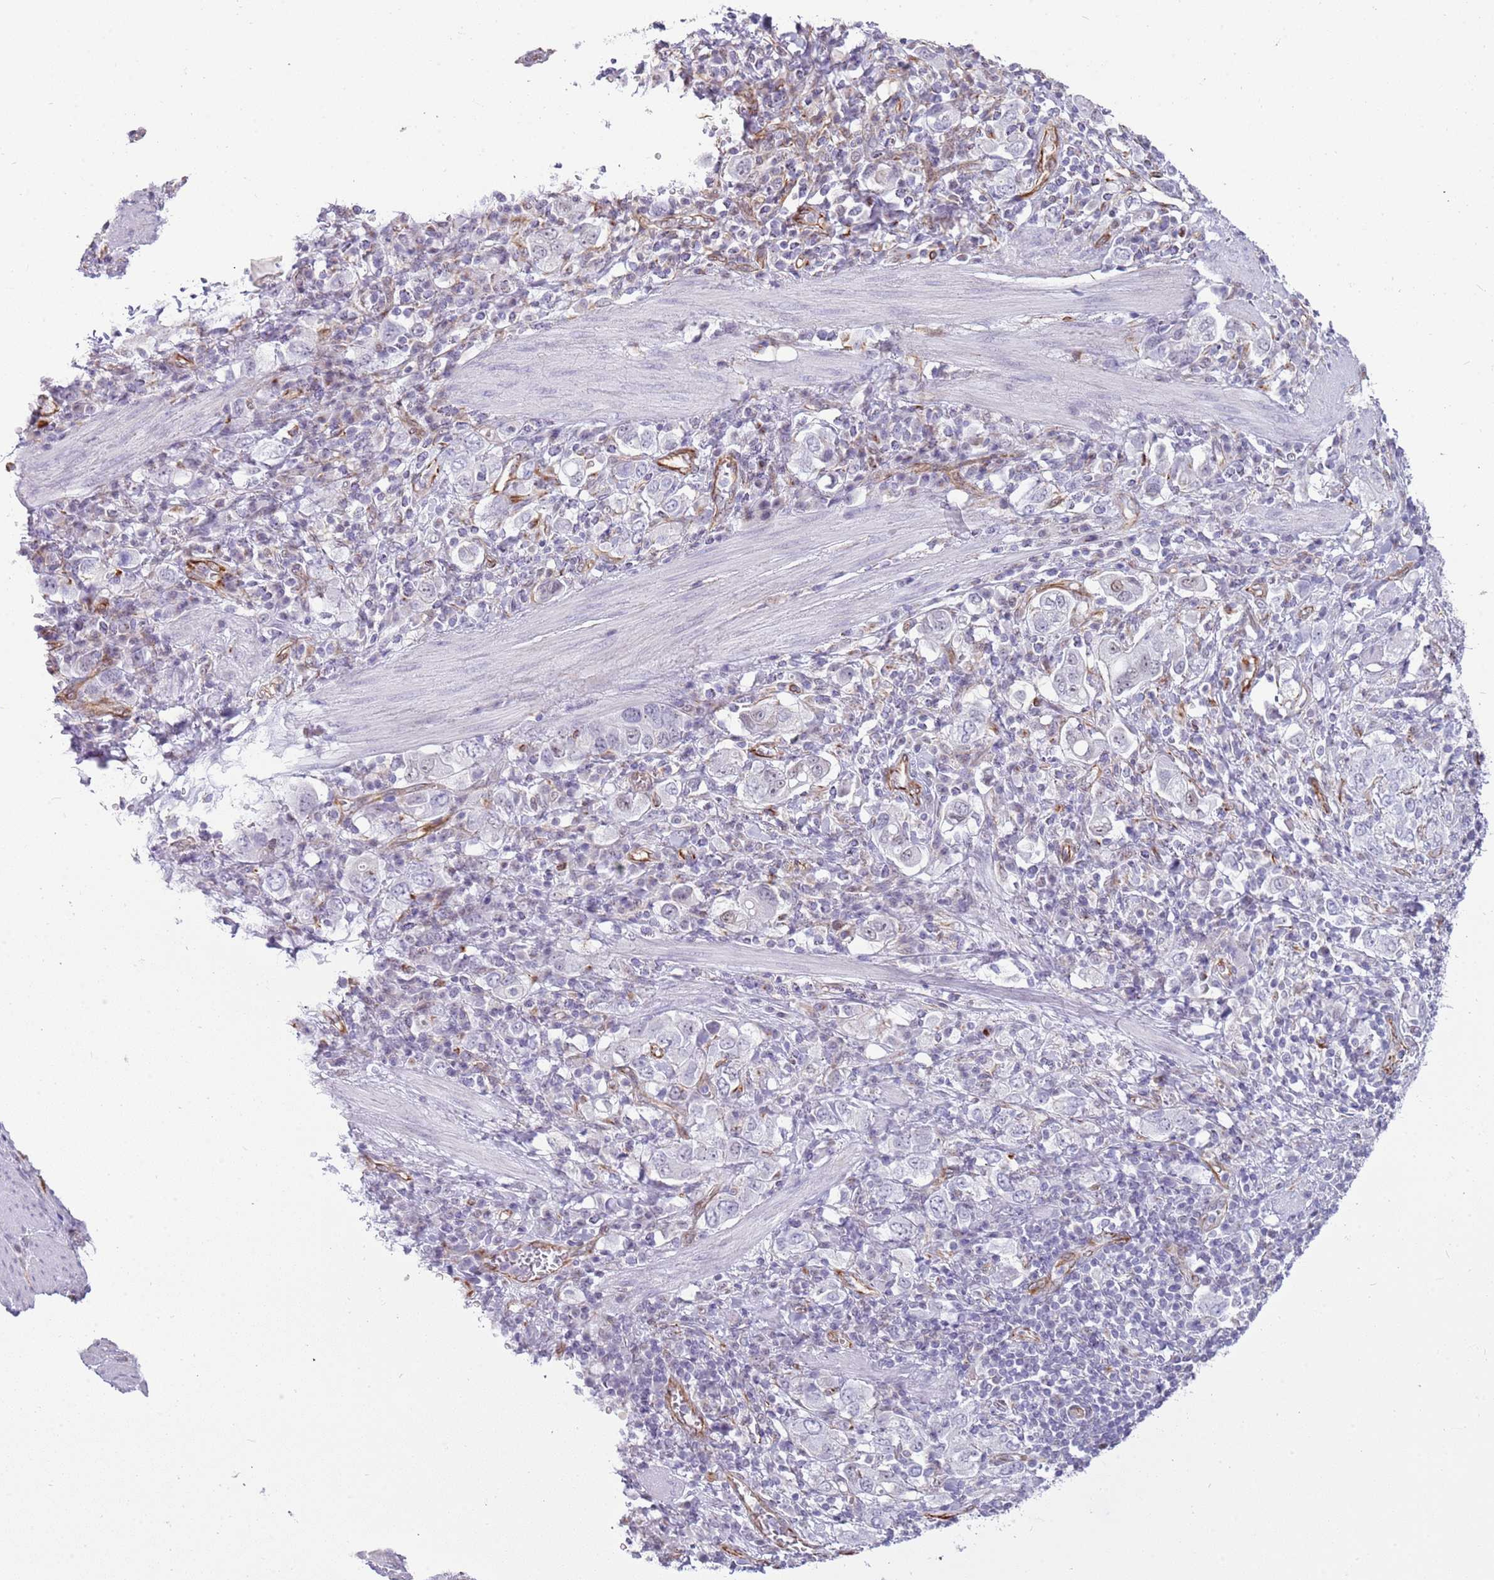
{"staining": {"intensity": "negative", "quantity": "none", "location": "none"}, "tissue": "stomach cancer", "cell_type": "Tumor cells", "image_type": "cancer", "snomed": [{"axis": "morphology", "description": "Adenocarcinoma, NOS"}, {"axis": "topography", "description": "Stomach, upper"}, {"axis": "topography", "description": "Stomach"}], "caption": "Adenocarcinoma (stomach) was stained to show a protein in brown. There is no significant expression in tumor cells. (DAB IHC visualized using brightfield microscopy, high magnification).", "gene": "NBPF3", "patient": {"sex": "male", "age": 62}}